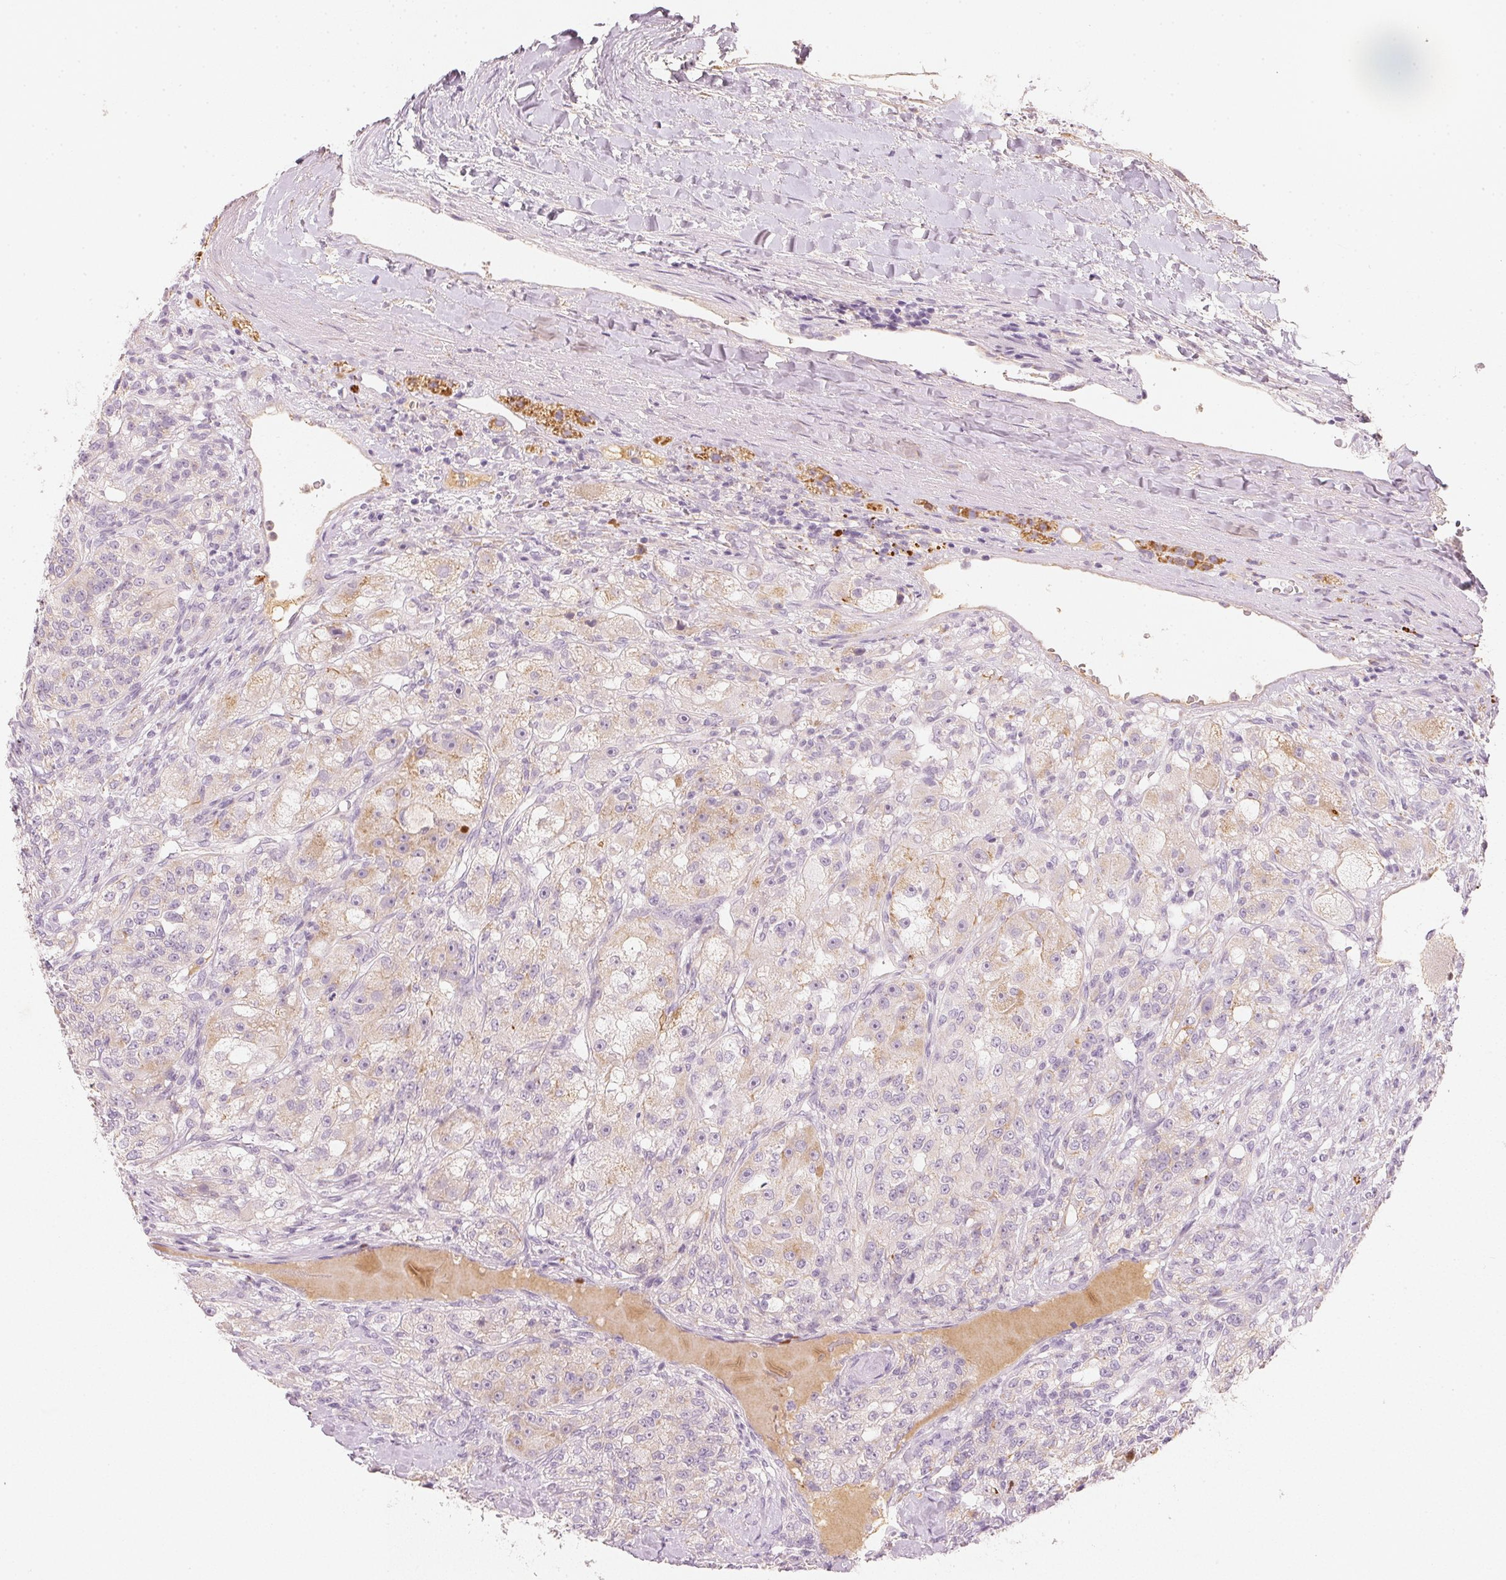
{"staining": {"intensity": "negative", "quantity": "none", "location": "none"}, "tissue": "renal cancer", "cell_type": "Tumor cells", "image_type": "cancer", "snomed": [{"axis": "morphology", "description": "Adenocarcinoma, NOS"}, {"axis": "topography", "description": "Kidney"}], "caption": "There is no significant staining in tumor cells of renal cancer.", "gene": "RMDN2", "patient": {"sex": "female", "age": 63}}